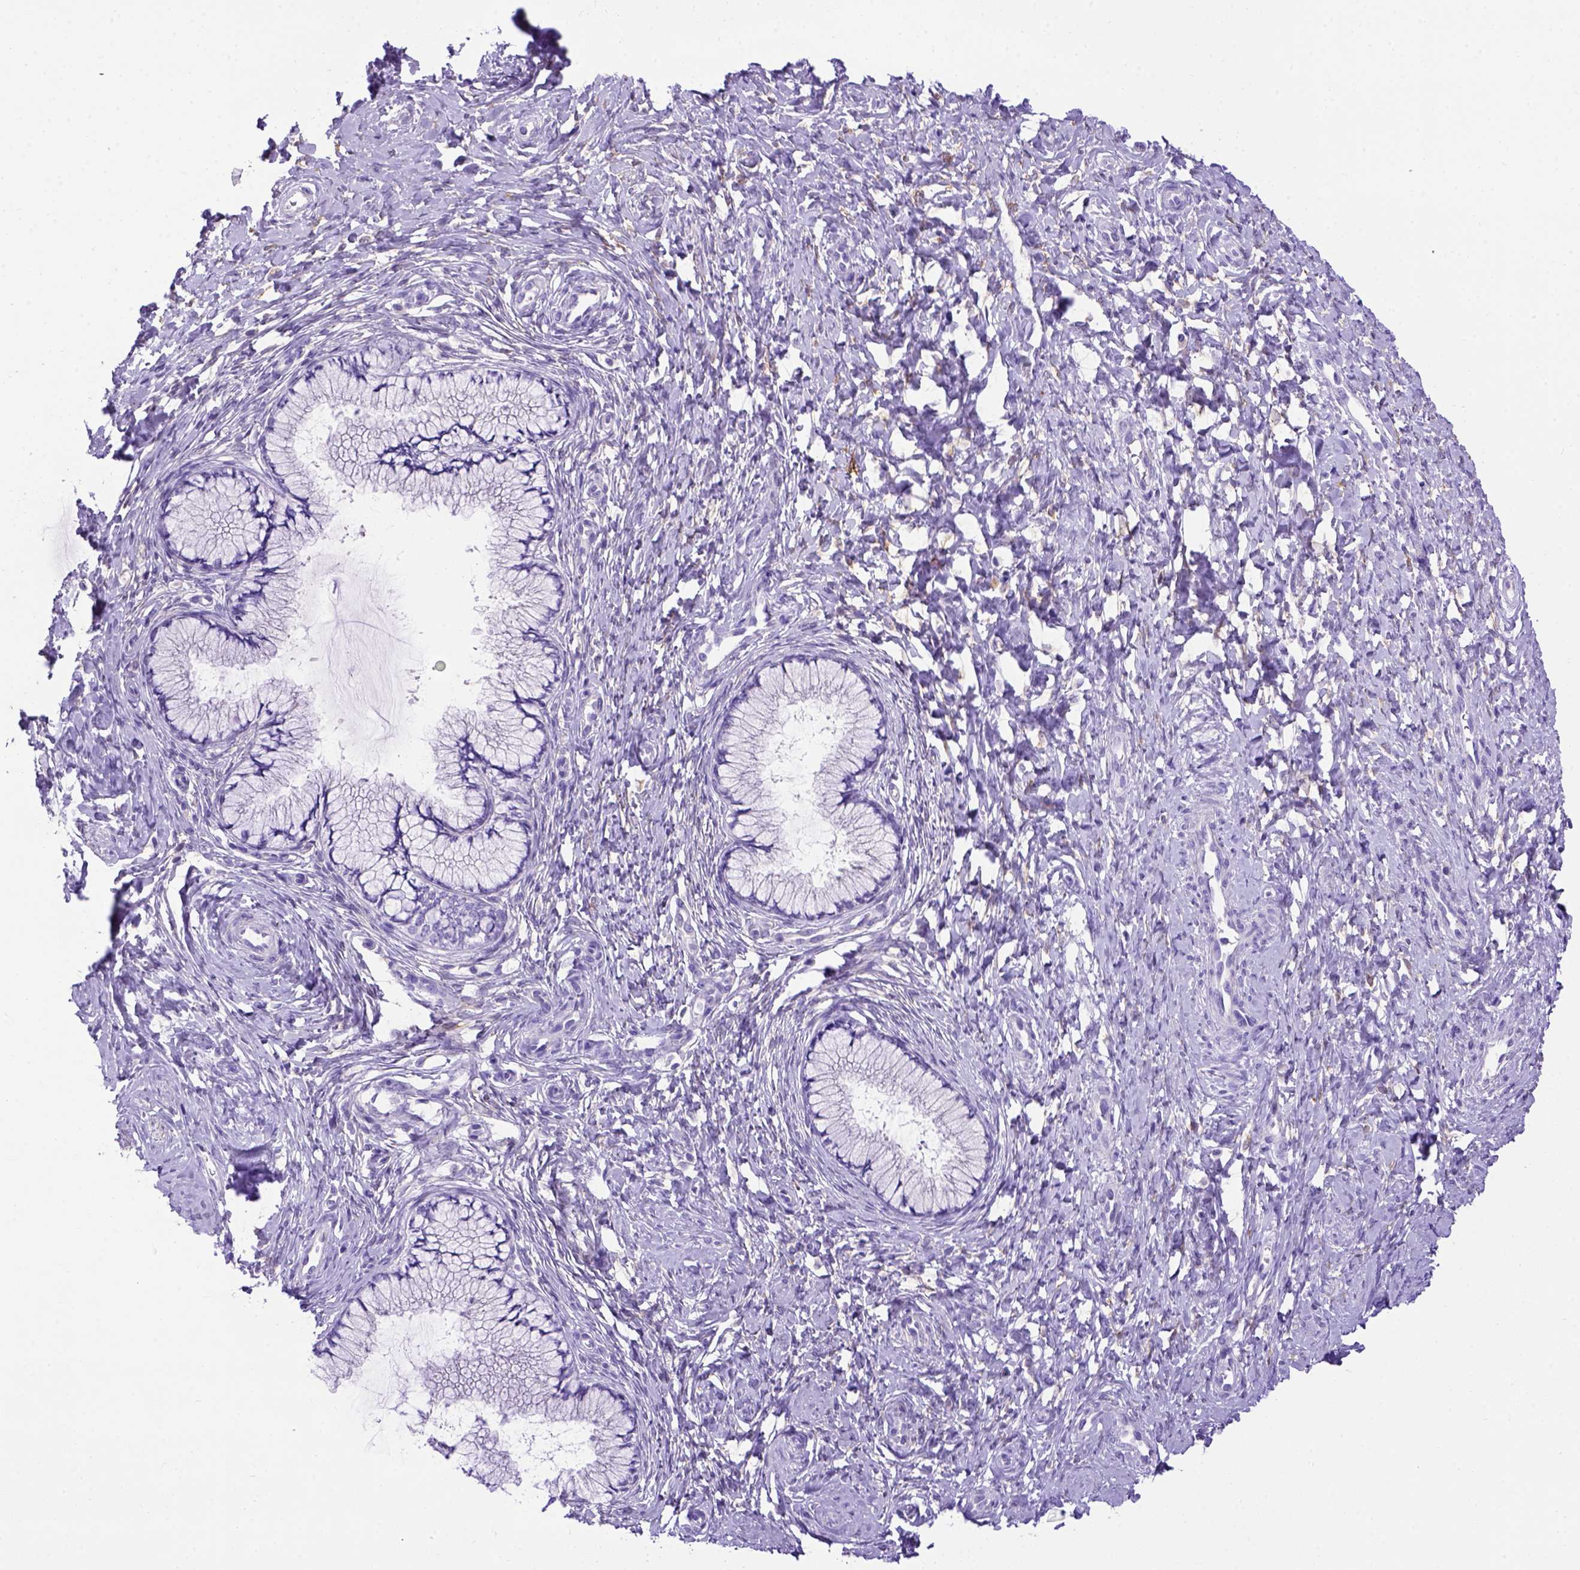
{"staining": {"intensity": "negative", "quantity": "none", "location": "none"}, "tissue": "cervix", "cell_type": "Glandular cells", "image_type": "normal", "snomed": [{"axis": "morphology", "description": "Normal tissue, NOS"}, {"axis": "topography", "description": "Cervix"}], "caption": "Immunohistochemistry photomicrograph of unremarkable cervix: human cervix stained with DAB displays no significant protein positivity in glandular cells. (DAB (3,3'-diaminobenzidine) IHC, high magnification).", "gene": "PTGES", "patient": {"sex": "female", "age": 37}}